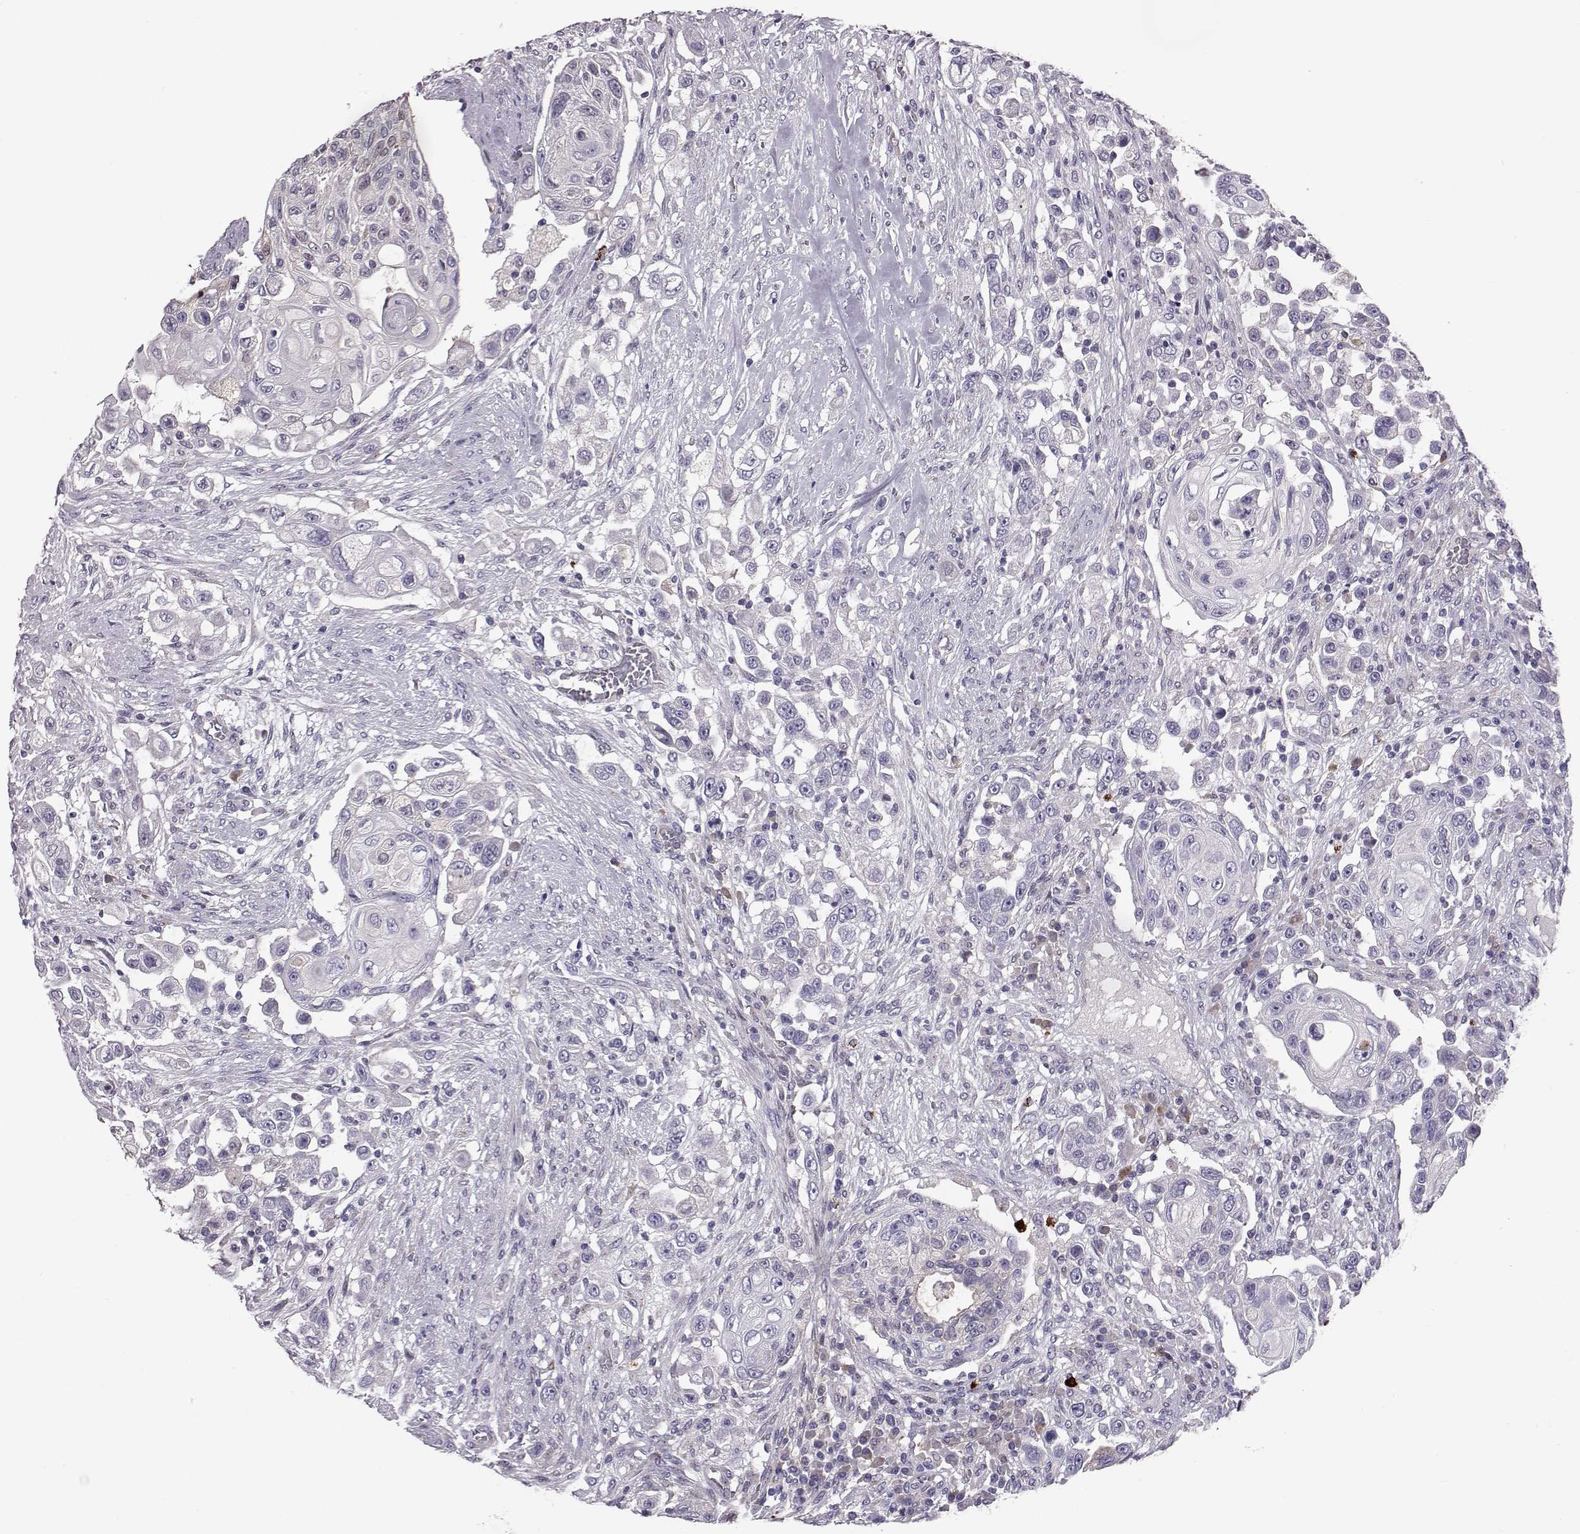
{"staining": {"intensity": "negative", "quantity": "none", "location": "none"}, "tissue": "urothelial cancer", "cell_type": "Tumor cells", "image_type": "cancer", "snomed": [{"axis": "morphology", "description": "Urothelial carcinoma, High grade"}, {"axis": "topography", "description": "Urinary bladder"}], "caption": "A micrograph of high-grade urothelial carcinoma stained for a protein shows no brown staining in tumor cells. (DAB IHC with hematoxylin counter stain).", "gene": "ADGRG5", "patient": {"sex": "female", "age": 56}}